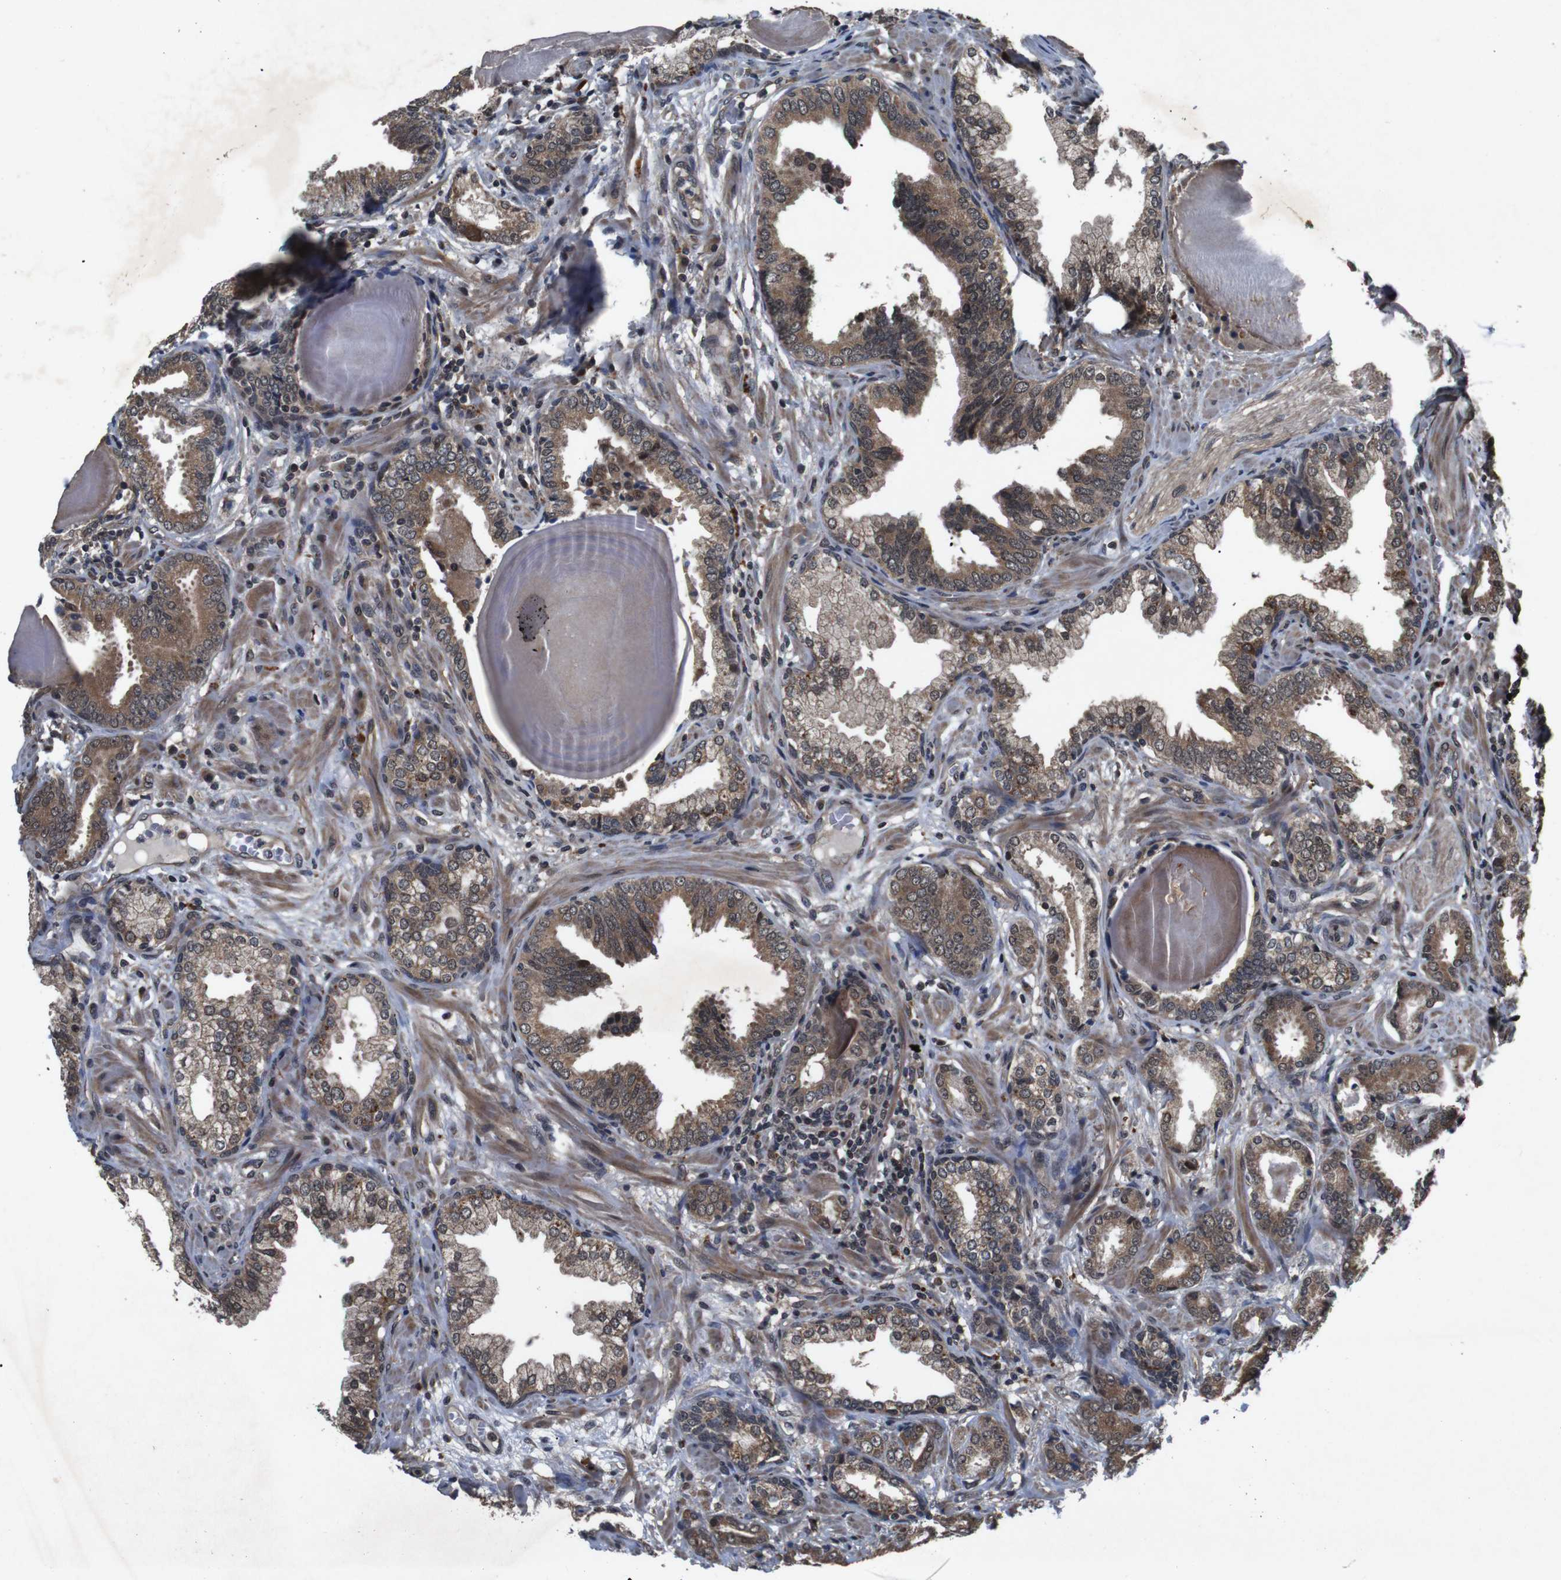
{"staining": {"intensity": "moderate", "quantity": ">75%", "location": "cytoplasmic/membranous"}, "tissue": "prostate cancer", "cell_type": "Tumor cells", "image_type": "cancer", "snomed": [{"axis": "morphology", "description": "Adenocarcinoma, Low grade"}, {"axis": "topography", "description": "Prostate"}], "caption": "This histopathology image demonstrates immunohistochemistry (IHC) staining of human prostate low-grade adenocarcinoma, with medium moderate cytoplasmic/membranous positivity in about >75% of tumor cells.", "gene": "SOCS1", "patient": {"sex": "male", "age": 53}}